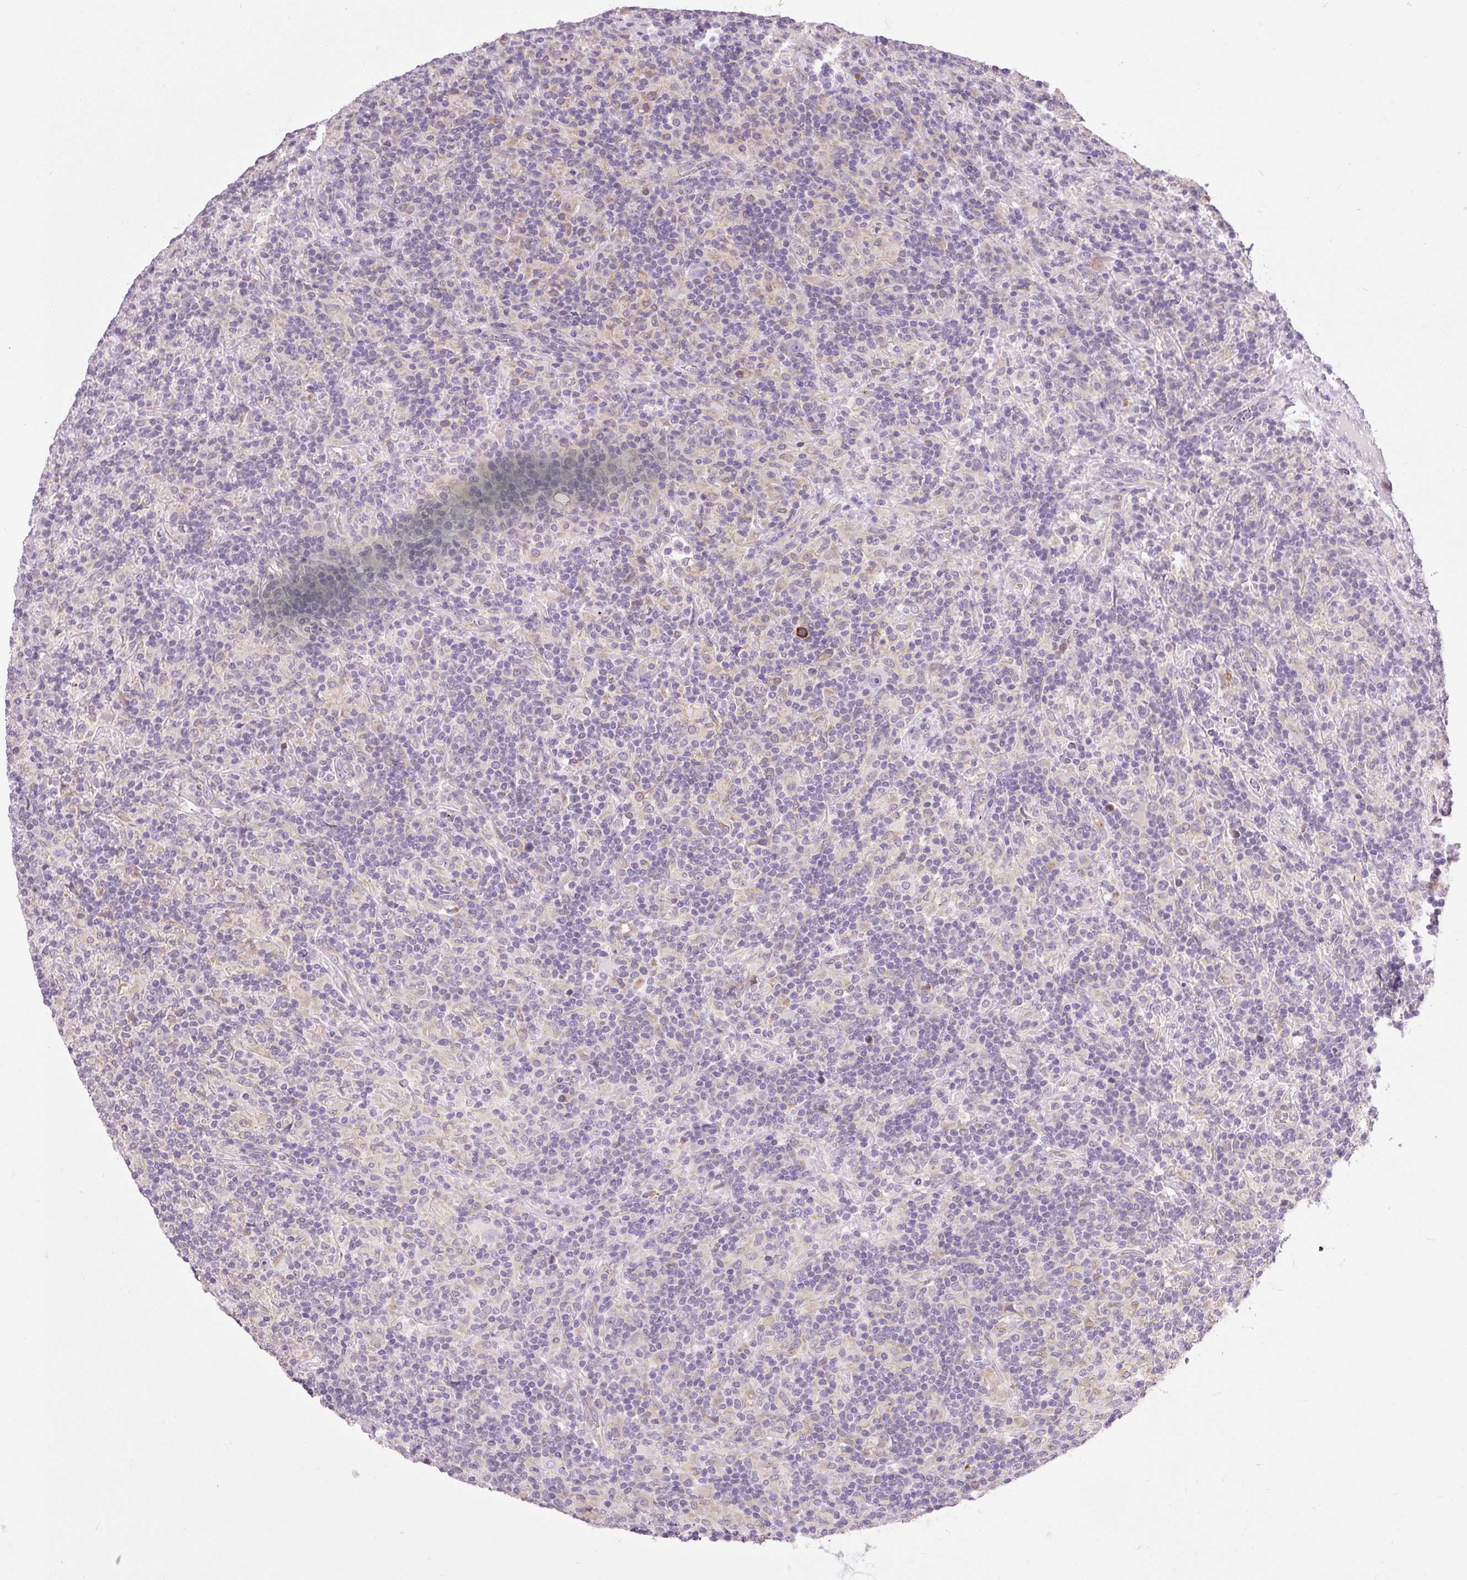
{"staining": {"intensity": "negative", "quantity": "none", "location": "none"}, "tissue": "lymphoma", "cell_type": "Tumor cells", "image_type": "cancer", "snomed": [{"axis": "morphology", "description": "Hodgkin's disease, NOS"}, {"axis": "topography", "description": "Lymph node"}], "caption": "The immunohistochemistry image has no significant staining in tumor cells of Hodgkin's disease tissue. The staining was performed using DAB (3,3'-diaminobenzidine) to visualize the protein expression in brown, while the nuclei were stained in blue with hematoxylin (Magnification: 20x).", "gene": "PNPLA5", "patient": {"sex": "male", "age": 70}}